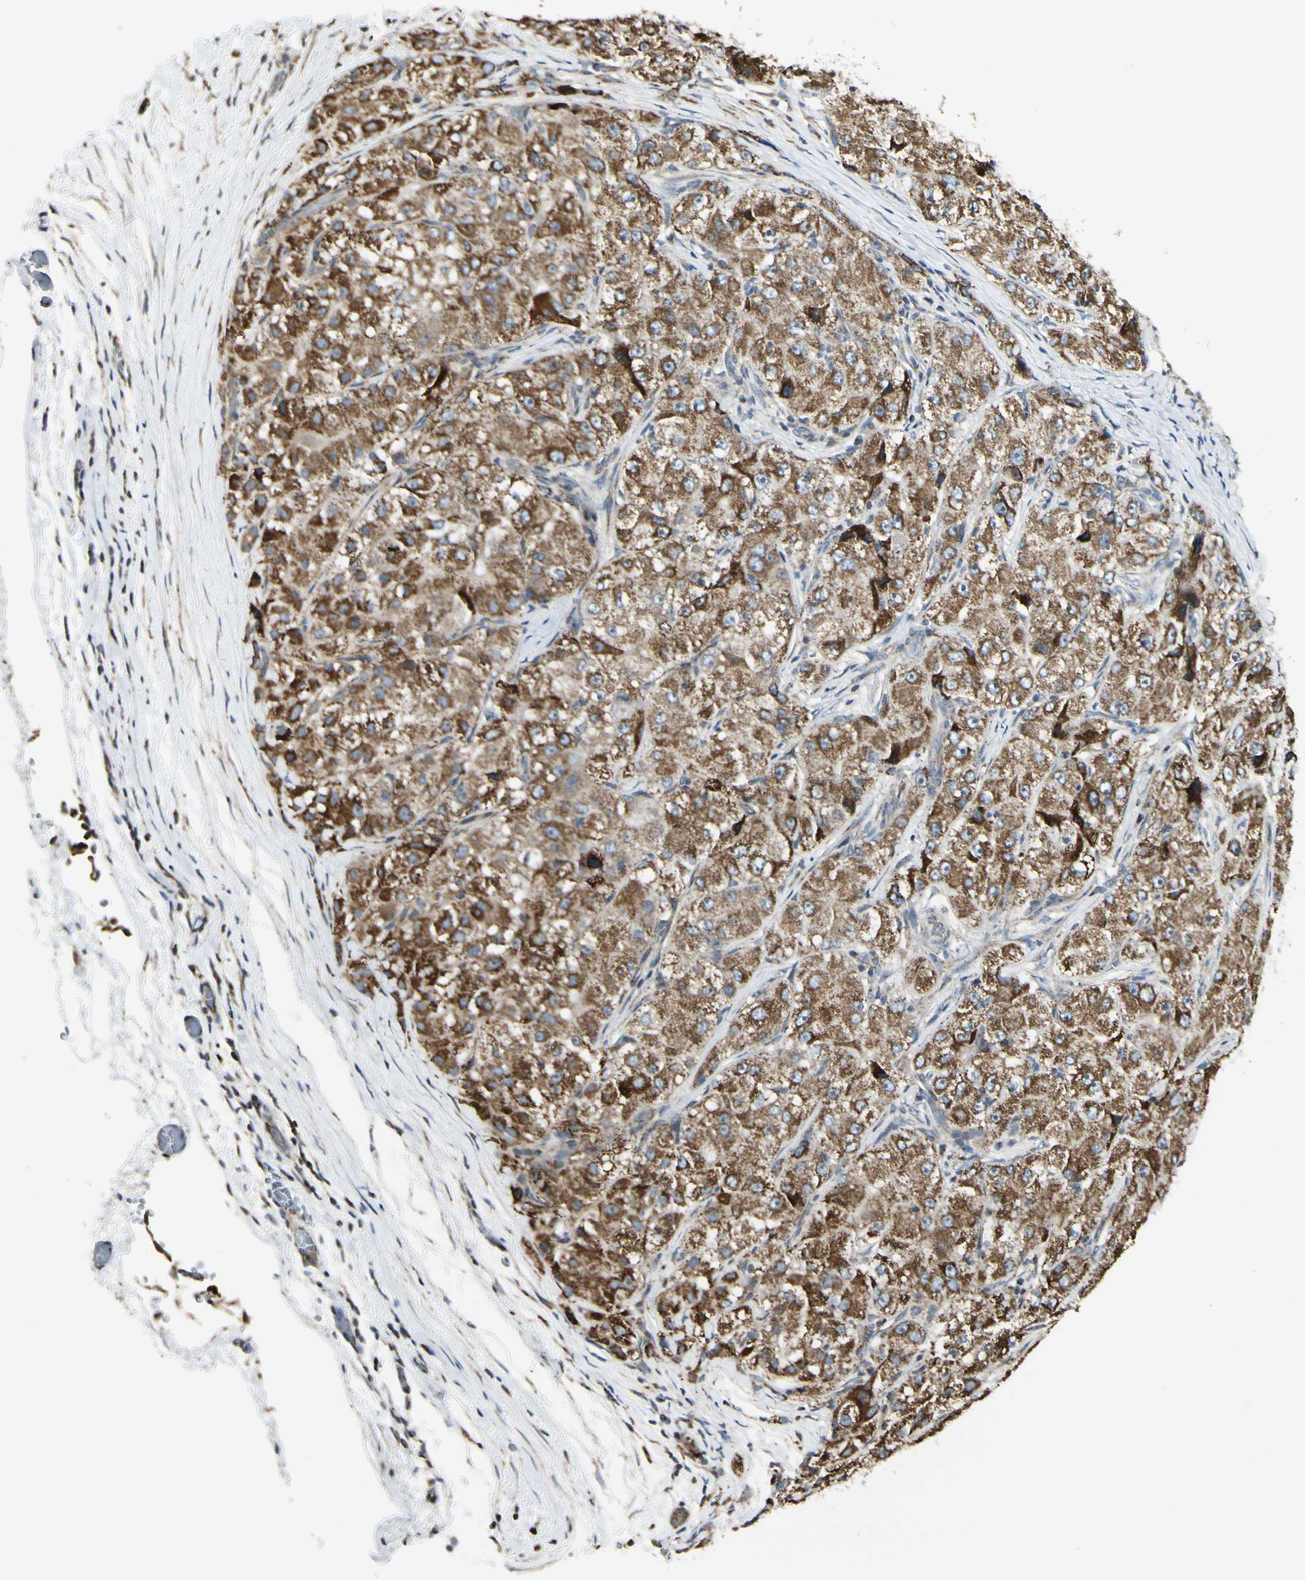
{"staining": {"intensity": "strong", "quantity": ">75%", "location": "cytoplasmic/membranous"}, "tissue": "liver cancer", "cell_type": "Tumor cells", "image_type": "cancer", "snomed": [{"axis": "morphology", "description": "Carcinoma, Hepatocellular, NOS"}, {"axis": "topography", "description": "Liver"}], "caption": "Liver cancer (hepatocellular carcinoma) stained with DAB (3,3'-diaminobenzidine) IHC displays high levels of strong cytoplasmic/membranous expression in approximately >75% of tumor cells.", "gene": "ANKS6", "patient": {"sex": "male", "age": 80}}